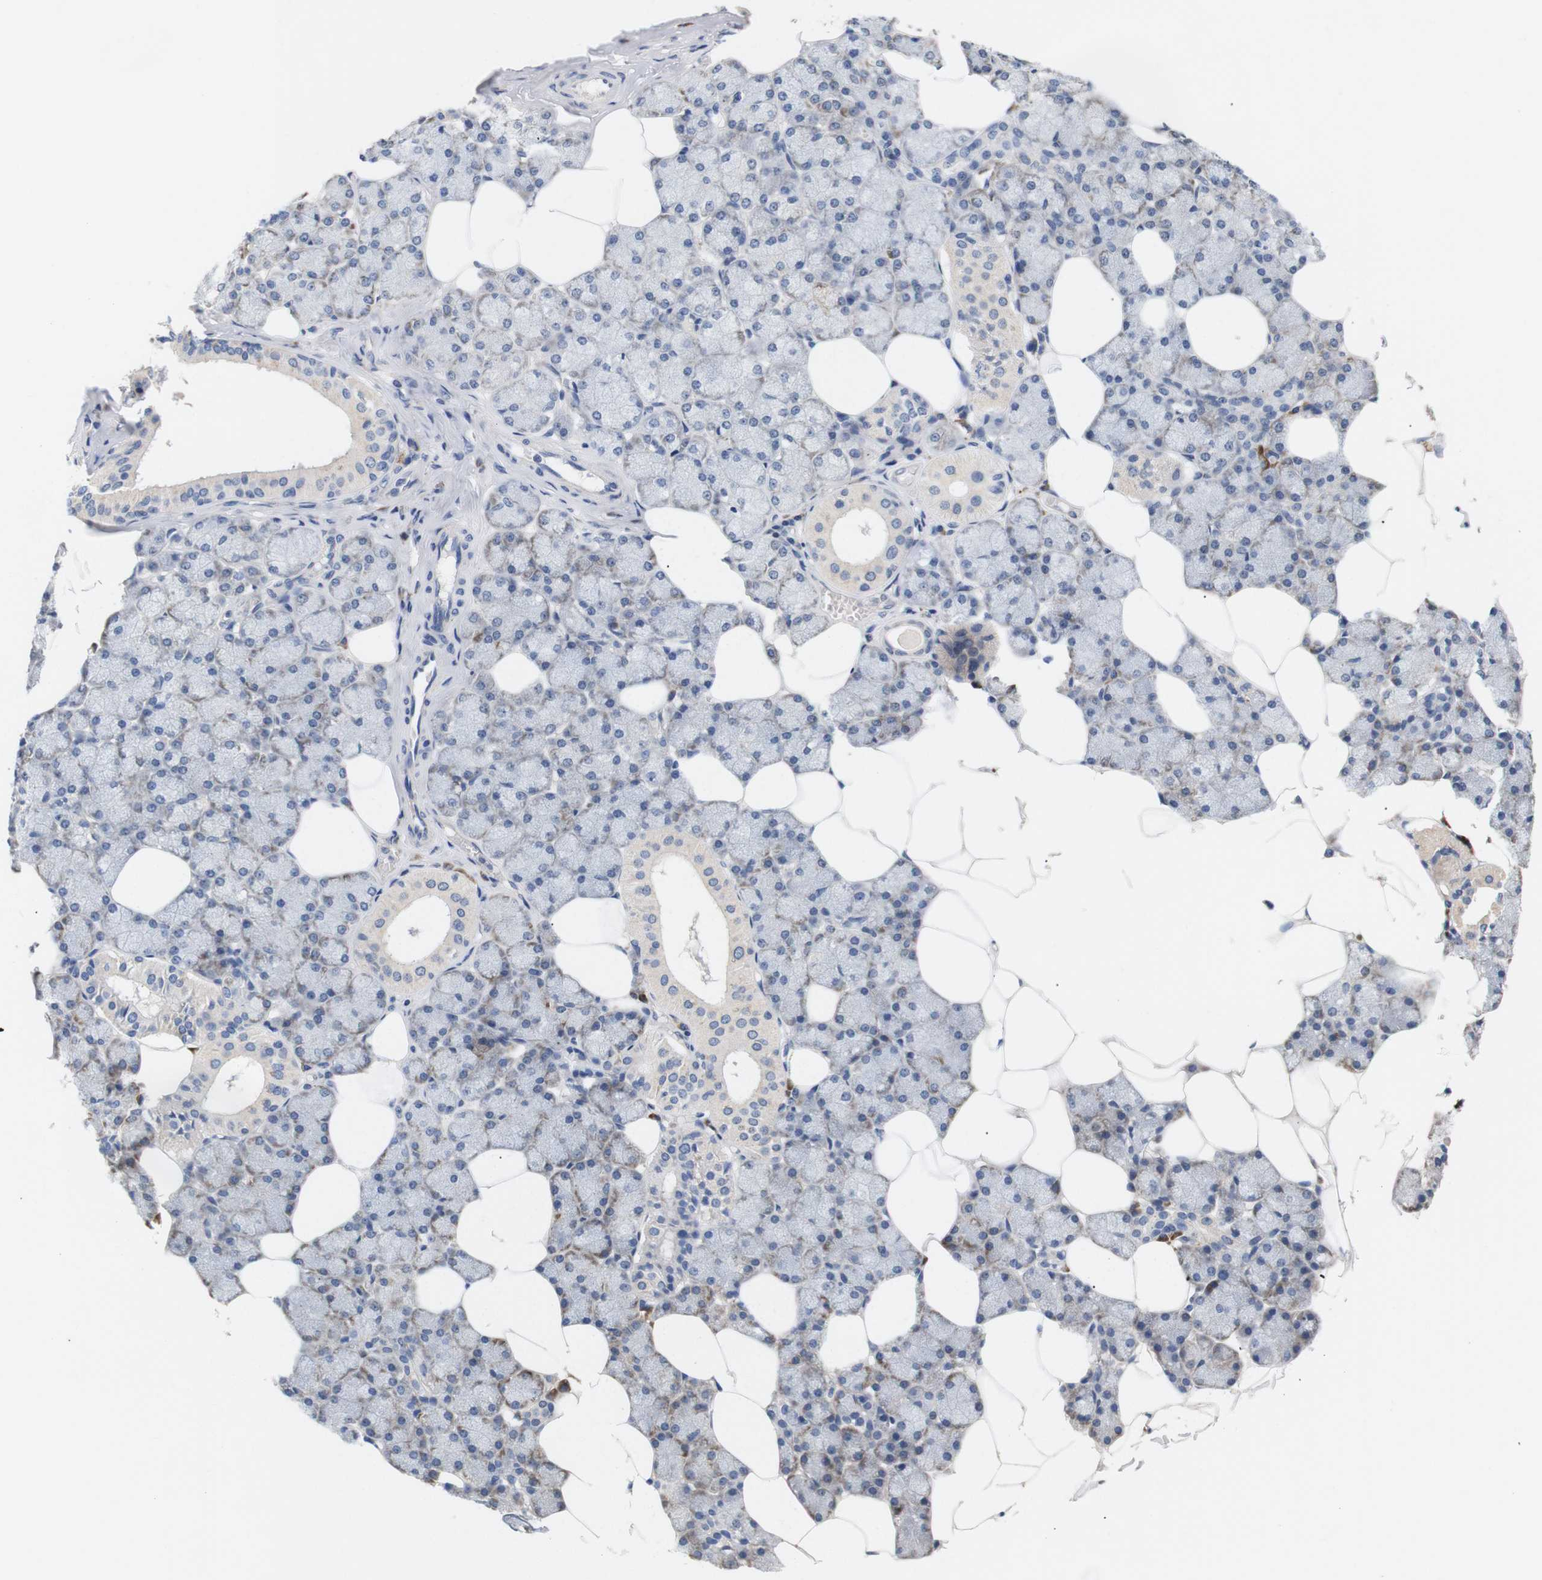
{"staining": {"intensity": "moderate", "quantity": "25%-75%", "location": "cytoplasmic/membranous"}, "tissue": "salivary gland", "cell_type": "Glandular cells", "image_type": "normal", "snomed": [{"axis": "morphology", "description": "Normal tissue, NOS"}, {"axis": "topography", "description": "Salivary gland"}], "caption": "Immunohistochemical staining of unremarkable salivary gland shows moderate cytoplasmic/membranous protein expression in about 25%-75% of glandular cells.", "gene": "TRIM5", "patient": {"sex": "male", "age": 62}}